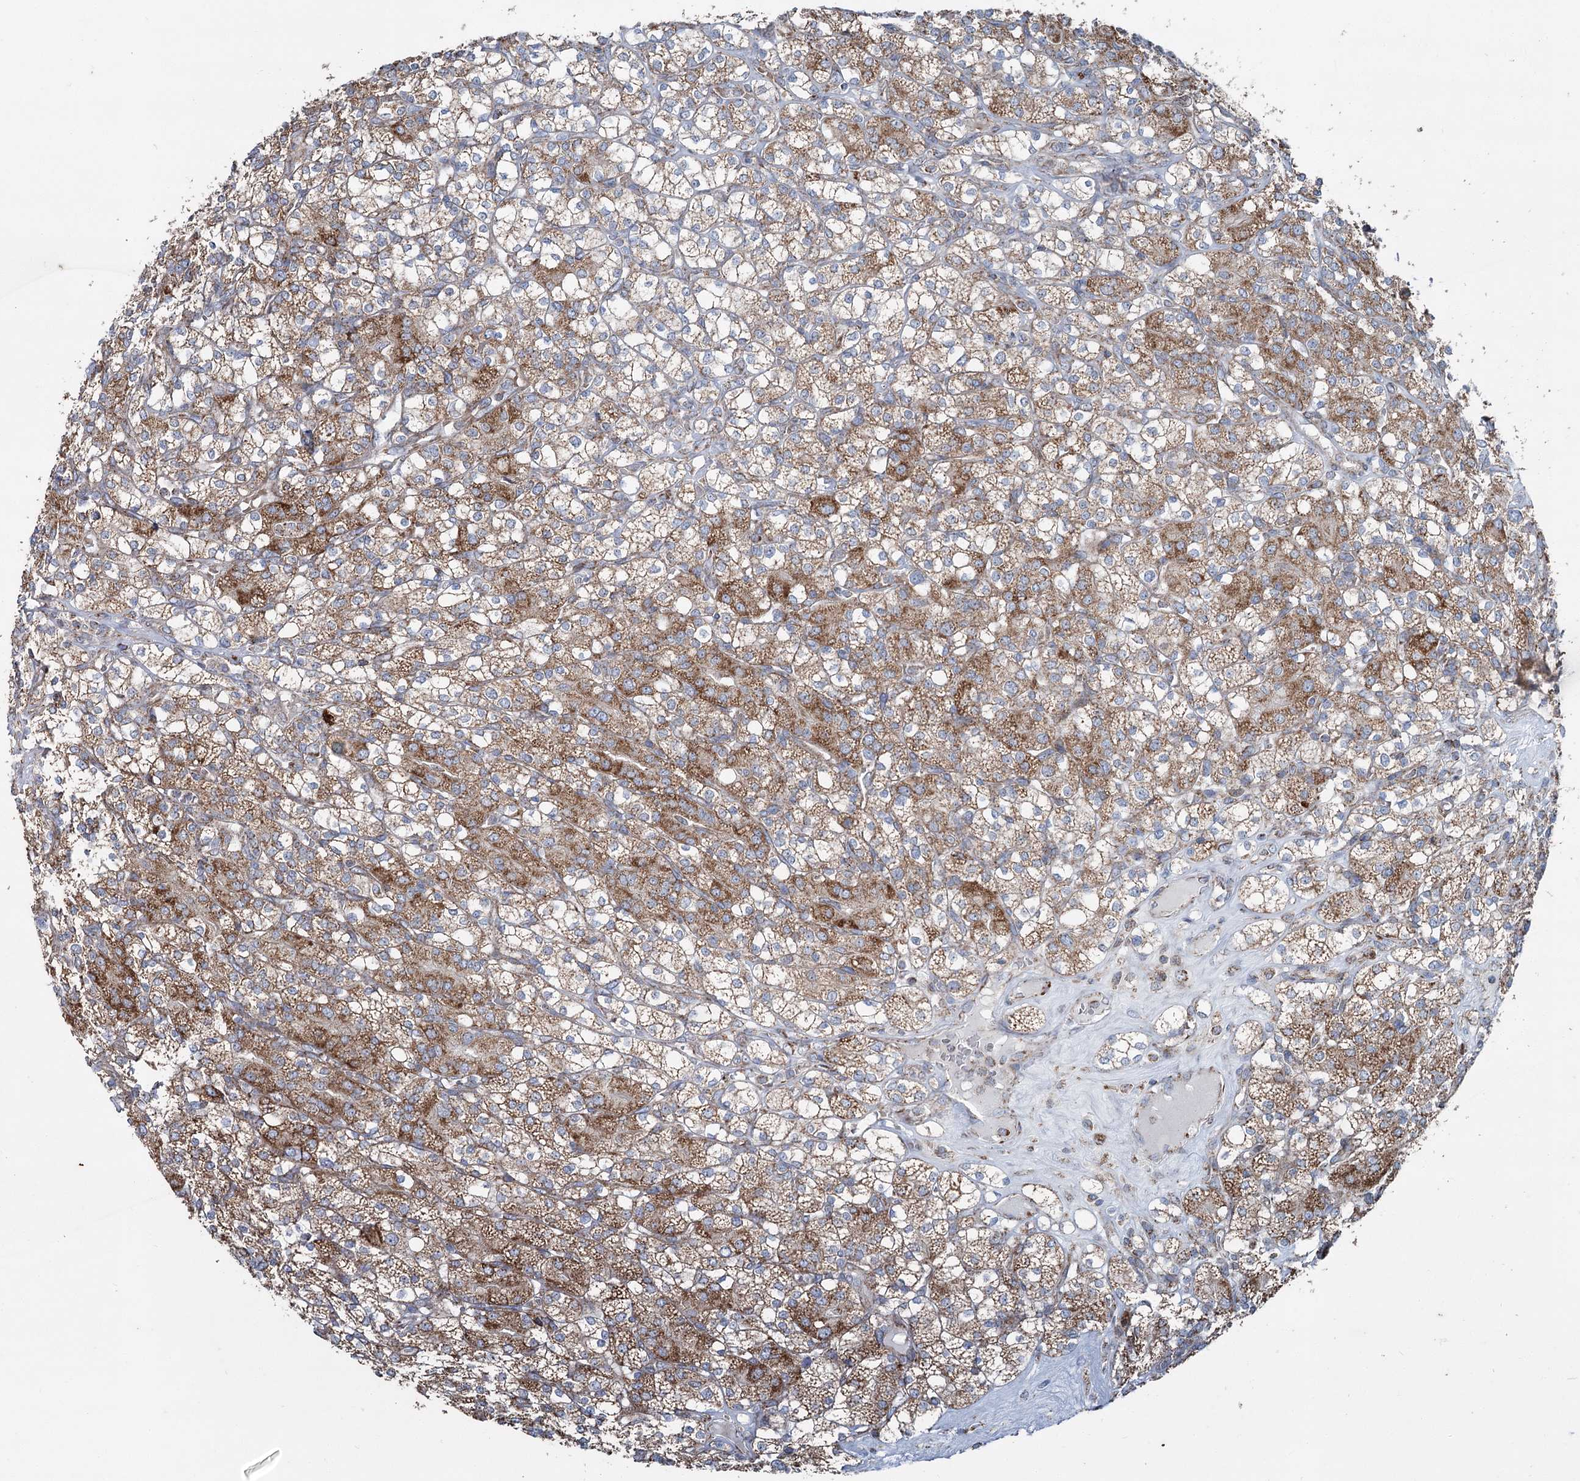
{"staining": {"intensity": "moderate", "quantity": ">75%", "location": "cytoplasmic/membranous"}, "tissue": "renal cancer", "cell_type": "Tumor cells", "image_type": "cancer", "snomed": [{"axis": "morphology", "description": "Adenocarcinoma, NOS"}, {"axis": "topography", "description": "Kidney"}], "caption": "Immunohistochemical staining of renal cancer (adenocarcinoma) exhibits medium levels of moderate cytoplasmic/membranous protein staining in approximately >75% of tumor cells. The staining is performed using DAB brown chromogen to label protein expression. The nuclei are counter-stained blue using hematoxylin.", "gene": "UCN3", "patient": {"sex": "male", "age": 77}}